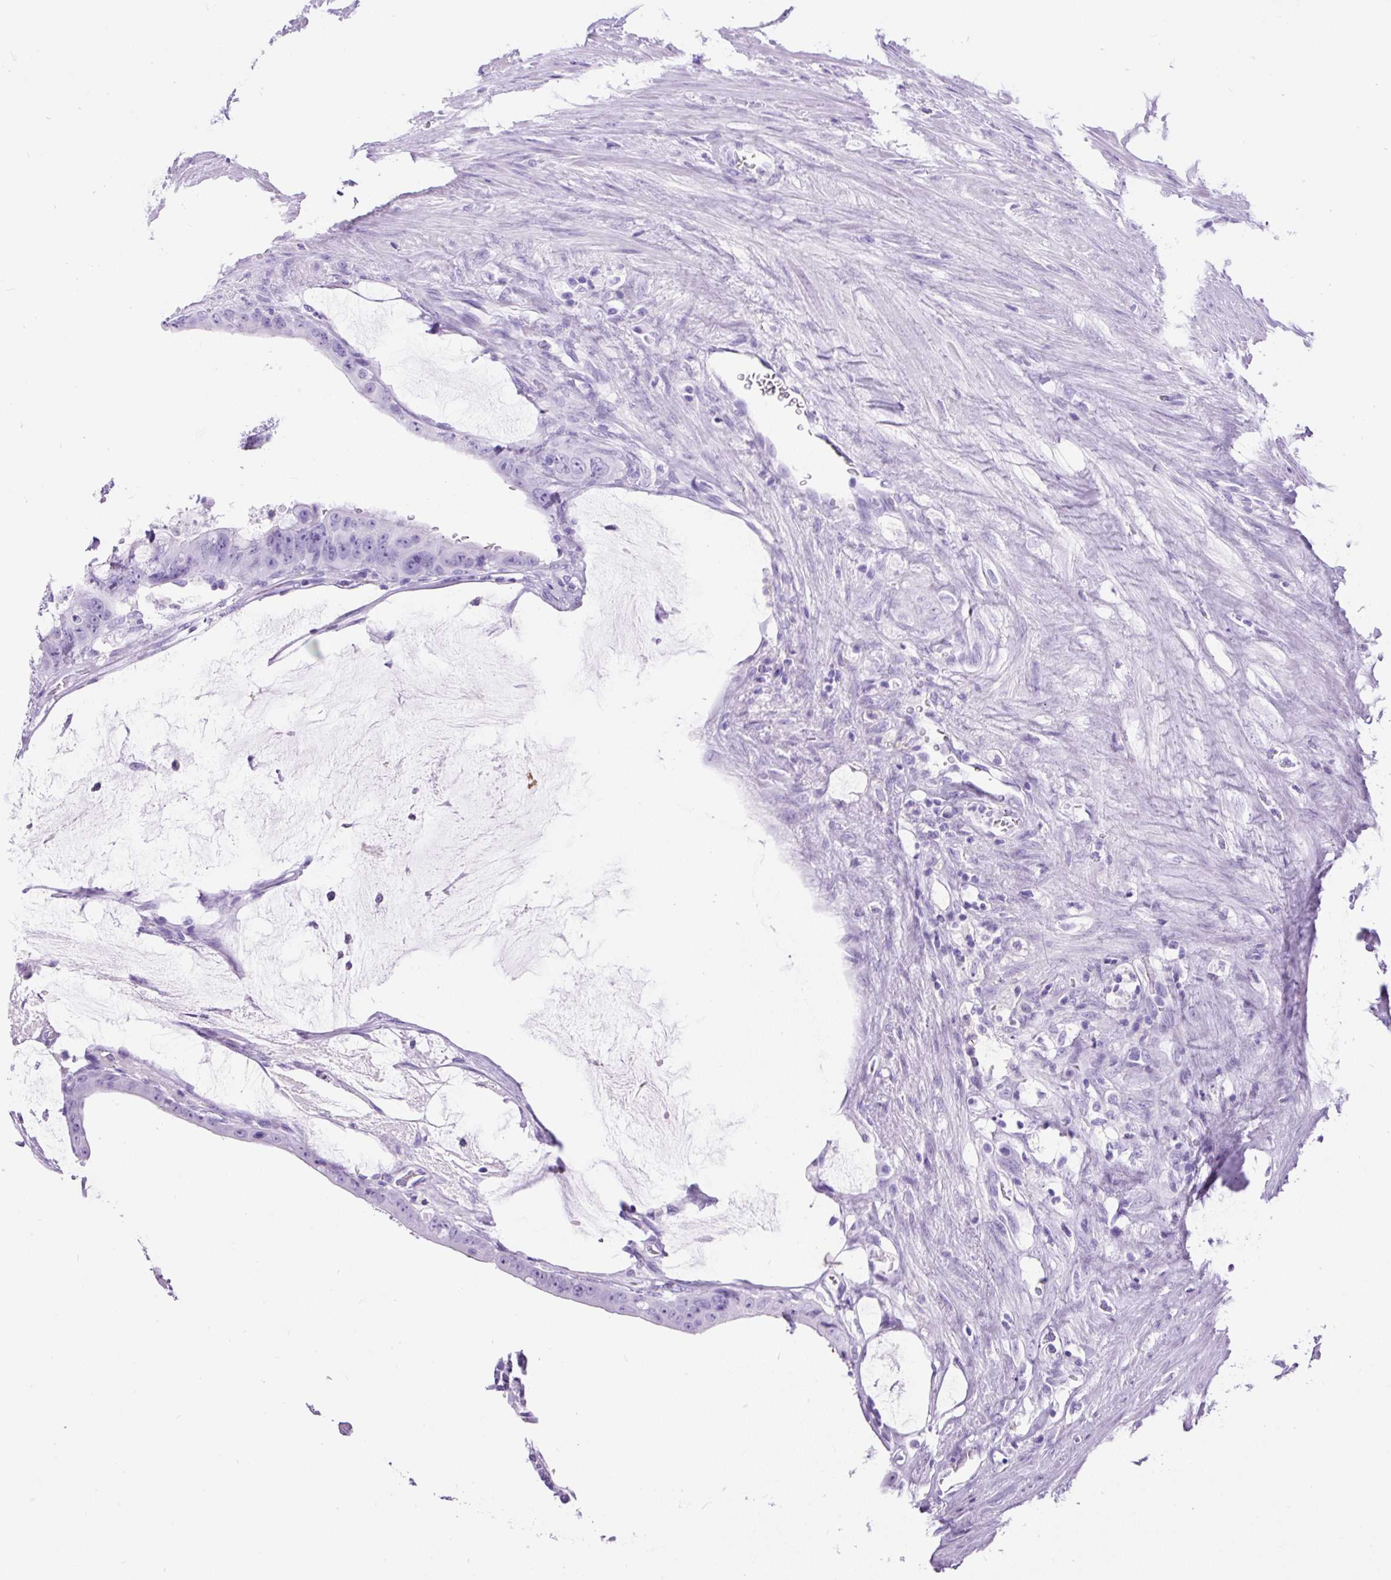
{"staining": {"intensity": "negative", "quantity": "none", "location": "none"}, "tissue": "colorectal cancer", "cell_type": "Tumor cells", "image_type": "cancer", "snomed": [{"axis": "morphology", "description": "Adenocarcinoma, NOS"}, {"axis": "topography", "description": "Rectum"}], "caption": "IHC of colorectal cancer (adenocarcinoma) exhibits no staining in tumor cells. The staining is performed using DAB (3,3'-diaminobenzidine) brown chromogen with nuclei counter-stained in using hematoxylin.", "gene": "CEL", "patient": {"sex": "male", "age": 78}}